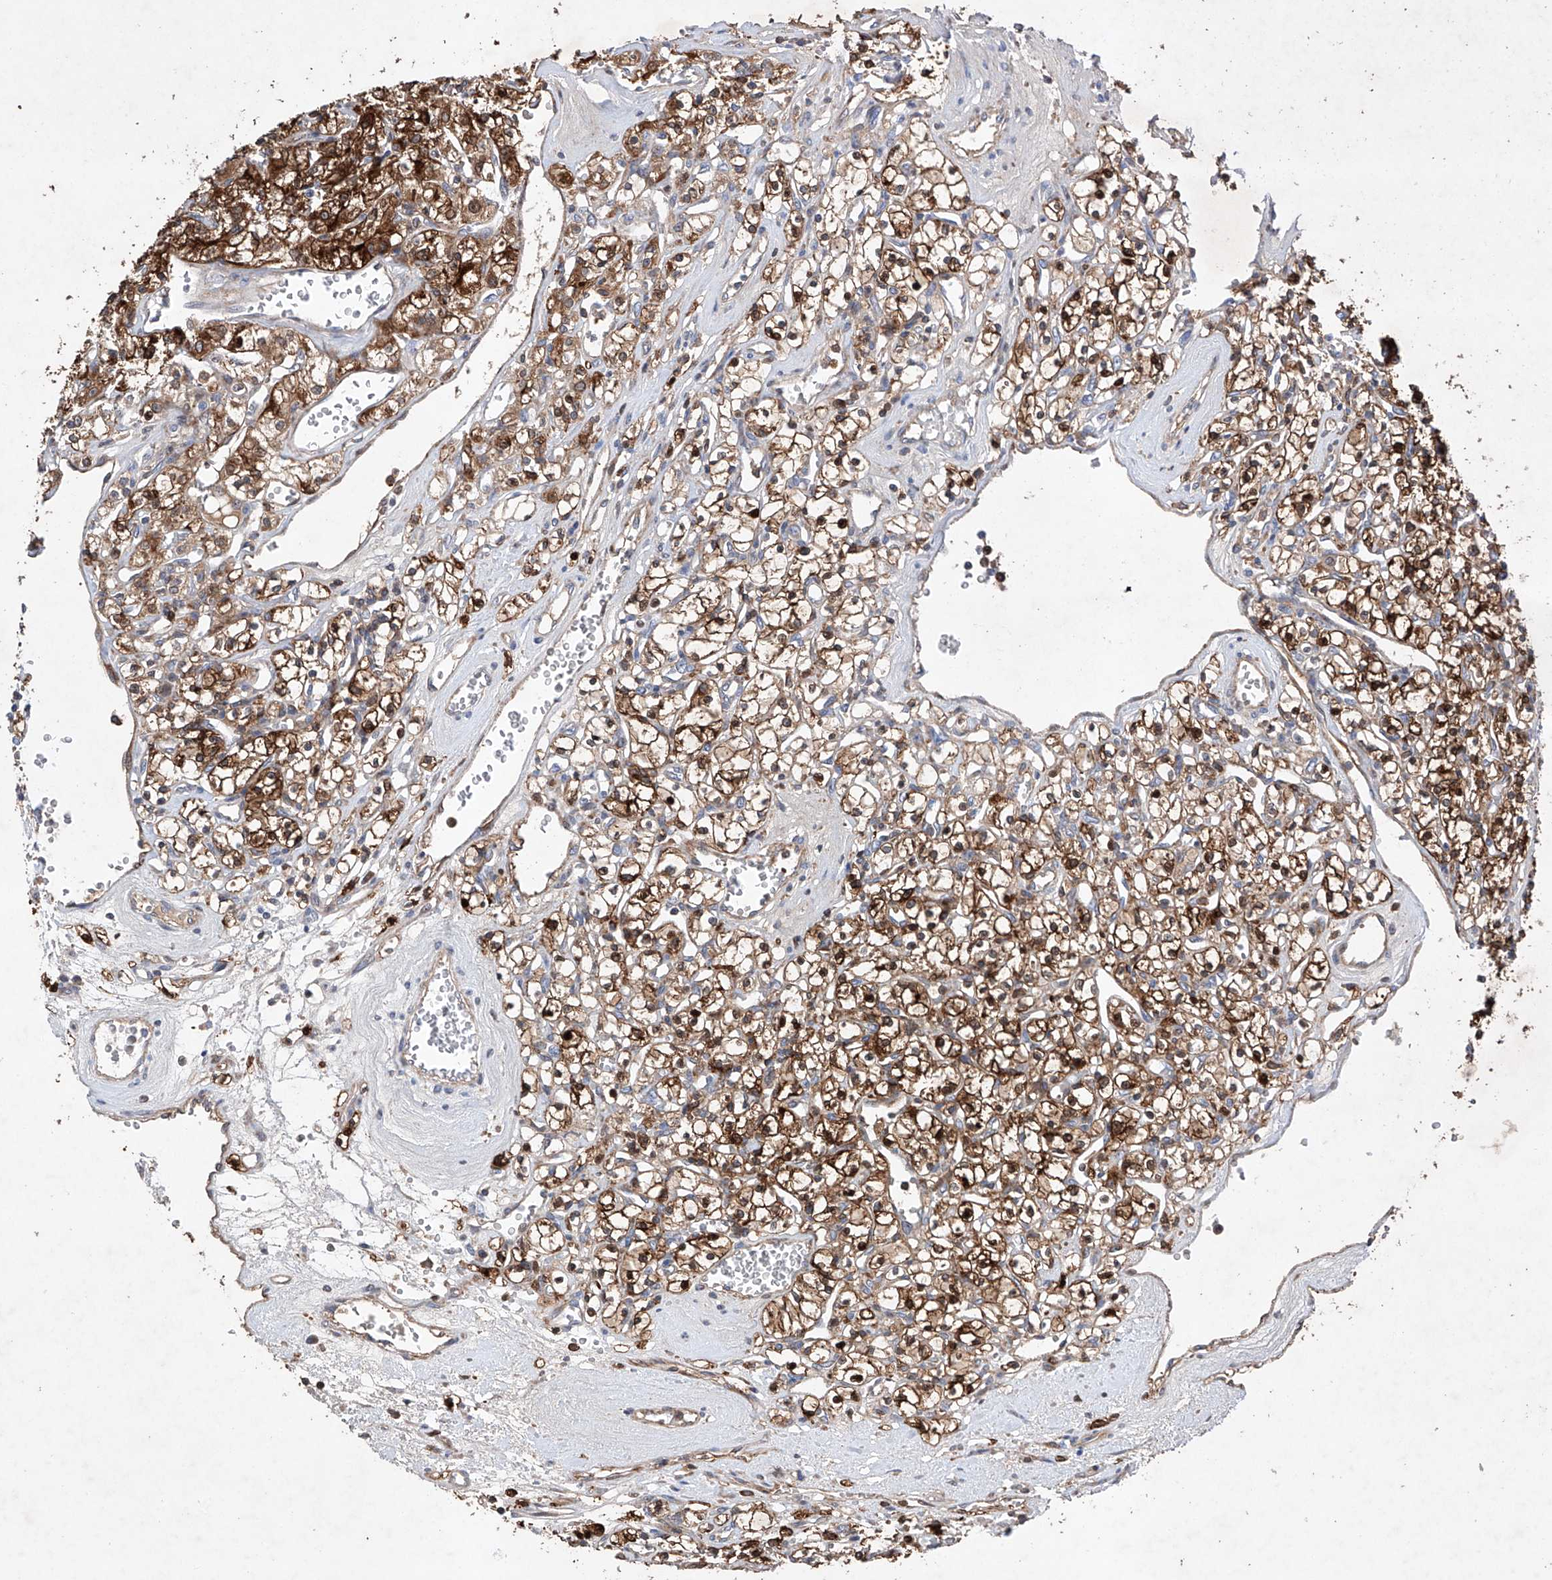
{"staining": {"intensity": "strong", "quantity": ">75%", "location": "cytoplasmic/membranous"}, "tissue": "renal cancer", "cell_type": "Tumor cells", "image_type": "cancer", "snomed": [{"axis": "morphology", "description": "Adenocarcinoma, NOS"}, {"axis": "topography", "description": "Kidney"}], "caption": "Renal adenocarcinoma stained for a protein (brown) shows strong cytoplasmic/membranous positive positivity in about >75% of tumor cells.", "gene": "TIMM23", "patient": {"sex": "female", "age": 59}}